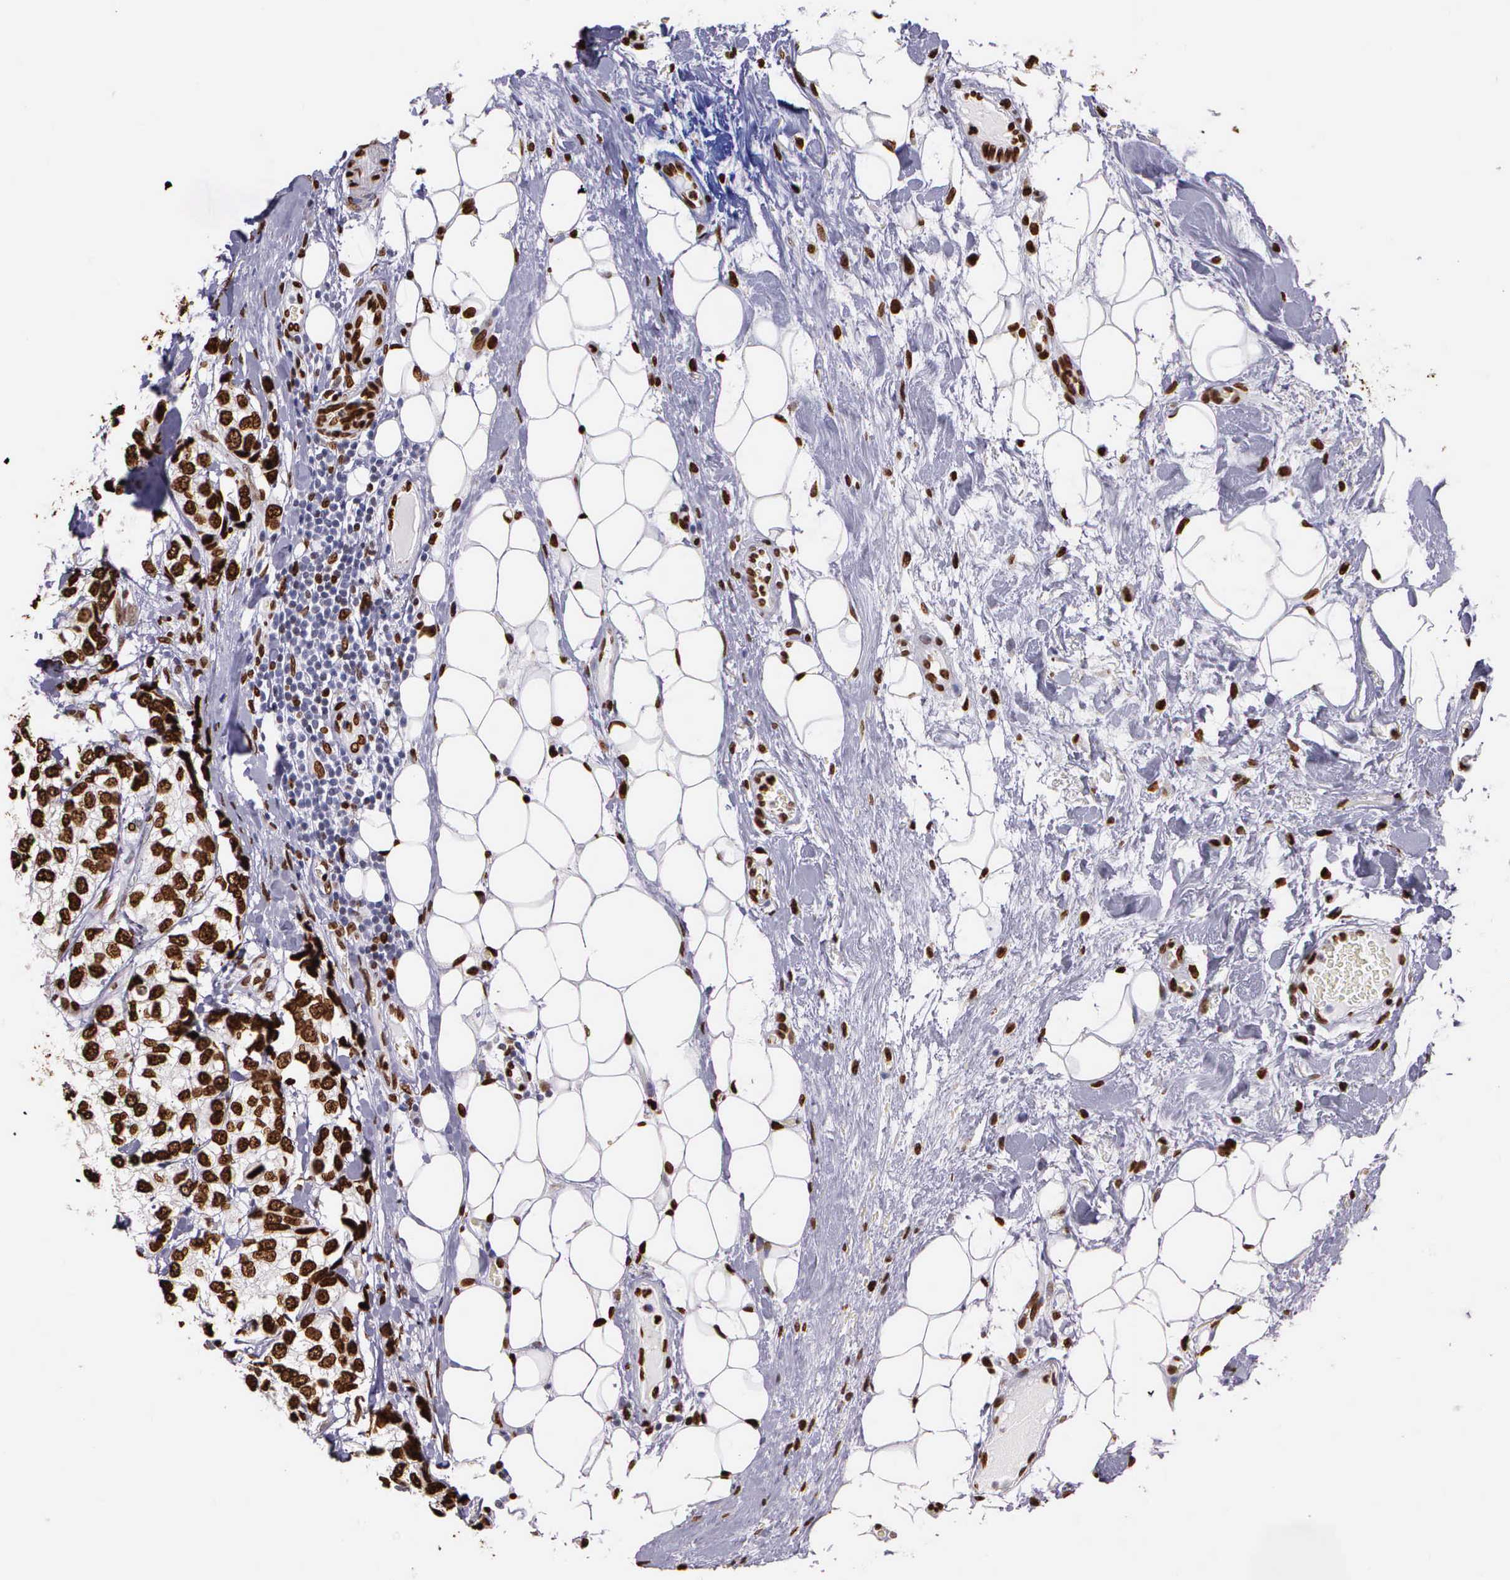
{"staining": {"intensity": "strong", "quantity": ">75%", "location": "nuclear"}, "tissue": "breast cancer", "cell_type": "Tumor cells", "image_type": "cancer", "snomed": [{"axis": "morphology", "description": "Duct carcinoma"}, {"axis": "topography", "description": "Breast"}], "caption": "Tumor cells exhibit high levels of strong nuclear staining in about >75% of cells in breast cancer. Nuclei are stained in blue.", "gene": "H1-0", "patient": {"sex": "female", "age": 68}}